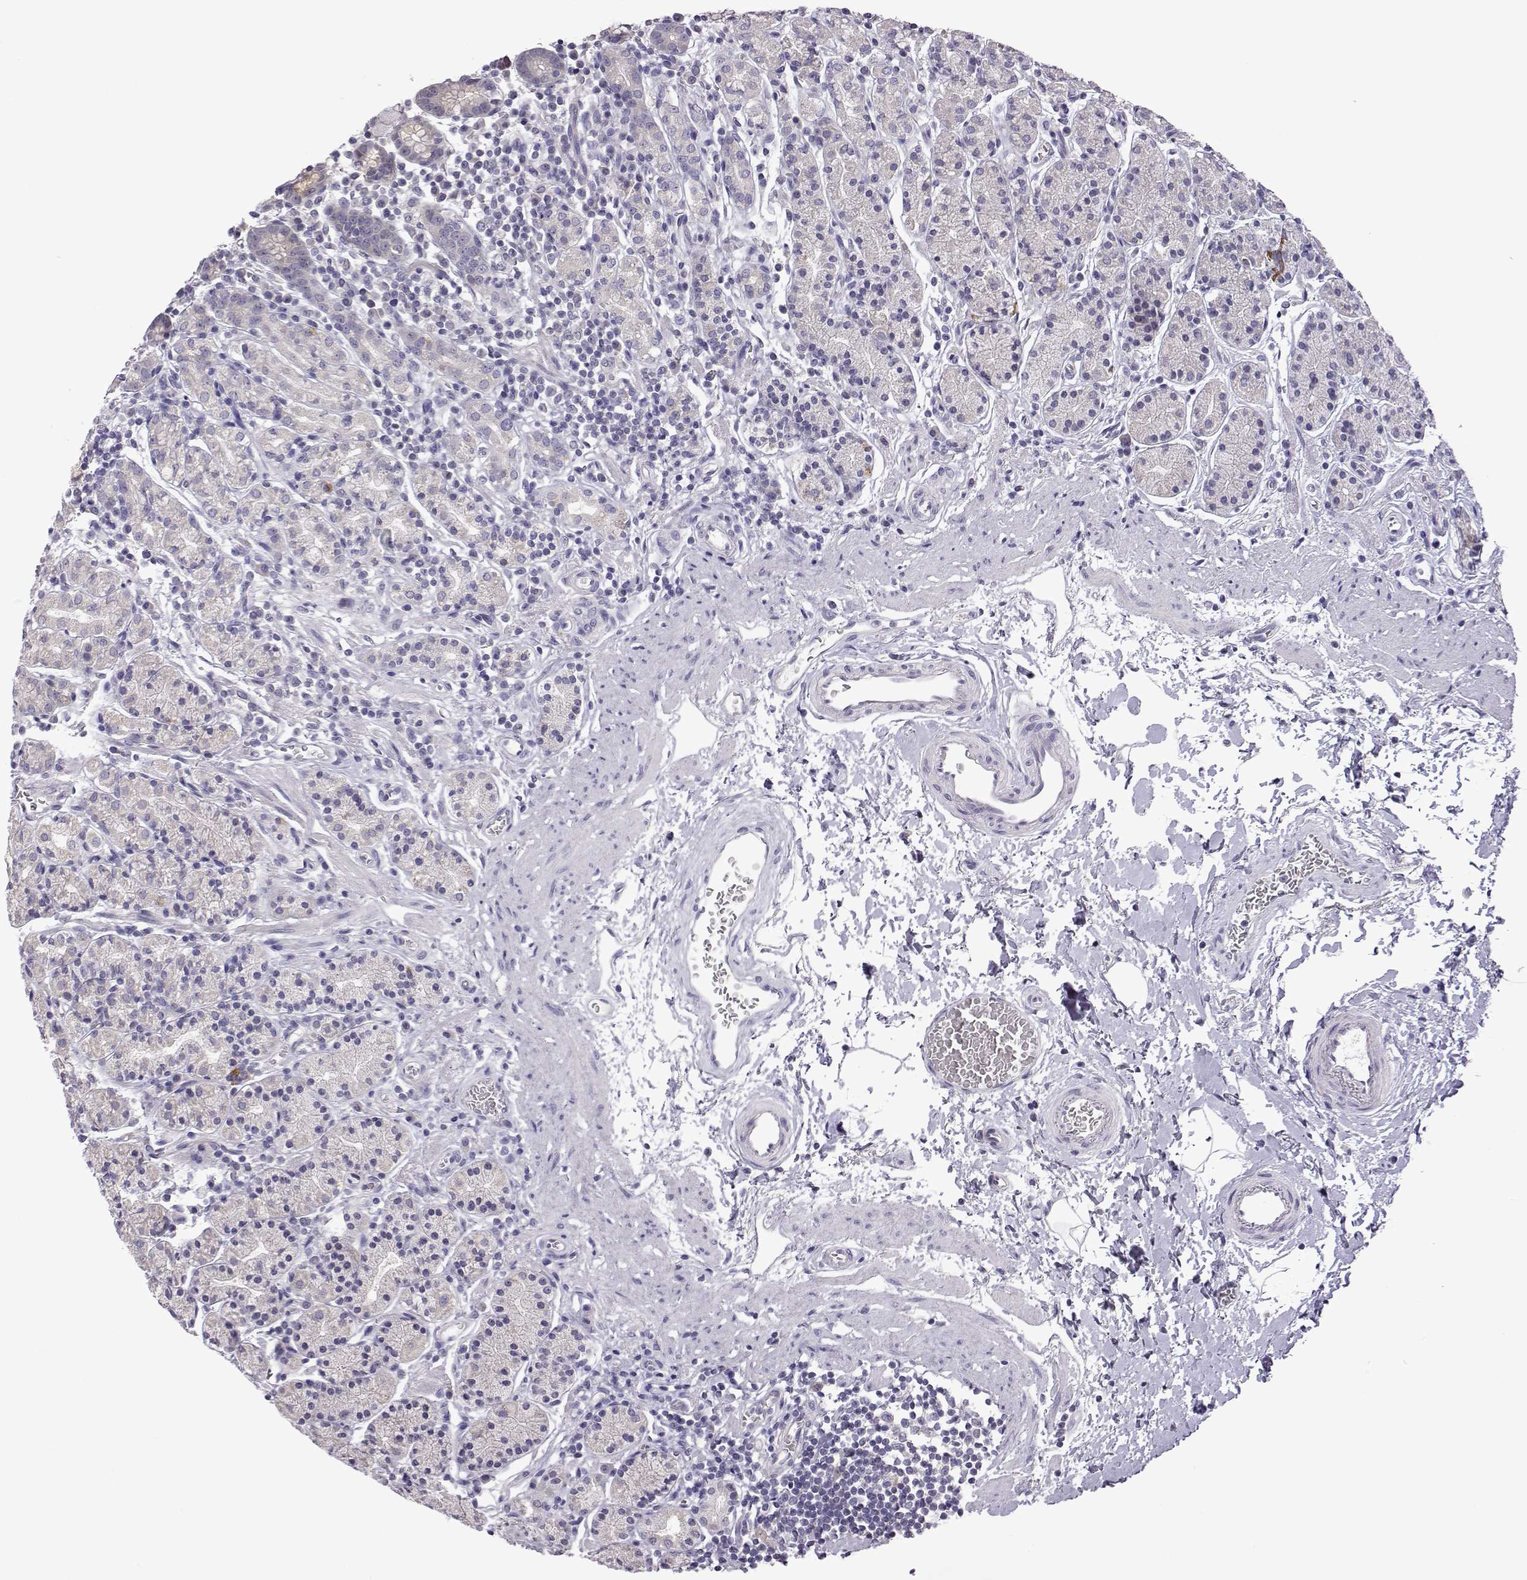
{"staining": {"intensity": "negative", "quantity": "none", "location": "none"}, "tissue": "stomach", "cell_type": "Glandular cells", "image_type": "normal", "snomed": [{"axis": "morphology", "description": "Normal tissue, NOS"}, {"axis": "topography", "description": "Stomach, upper"}, {"axis": "topography", "description": "Stomach"}], "caption": "Micrograph shows no significant protein positivity in glandular cells of unremarkable stomach.", "gene": "VGF", "patient": {"sex": "male", "age": 62}}